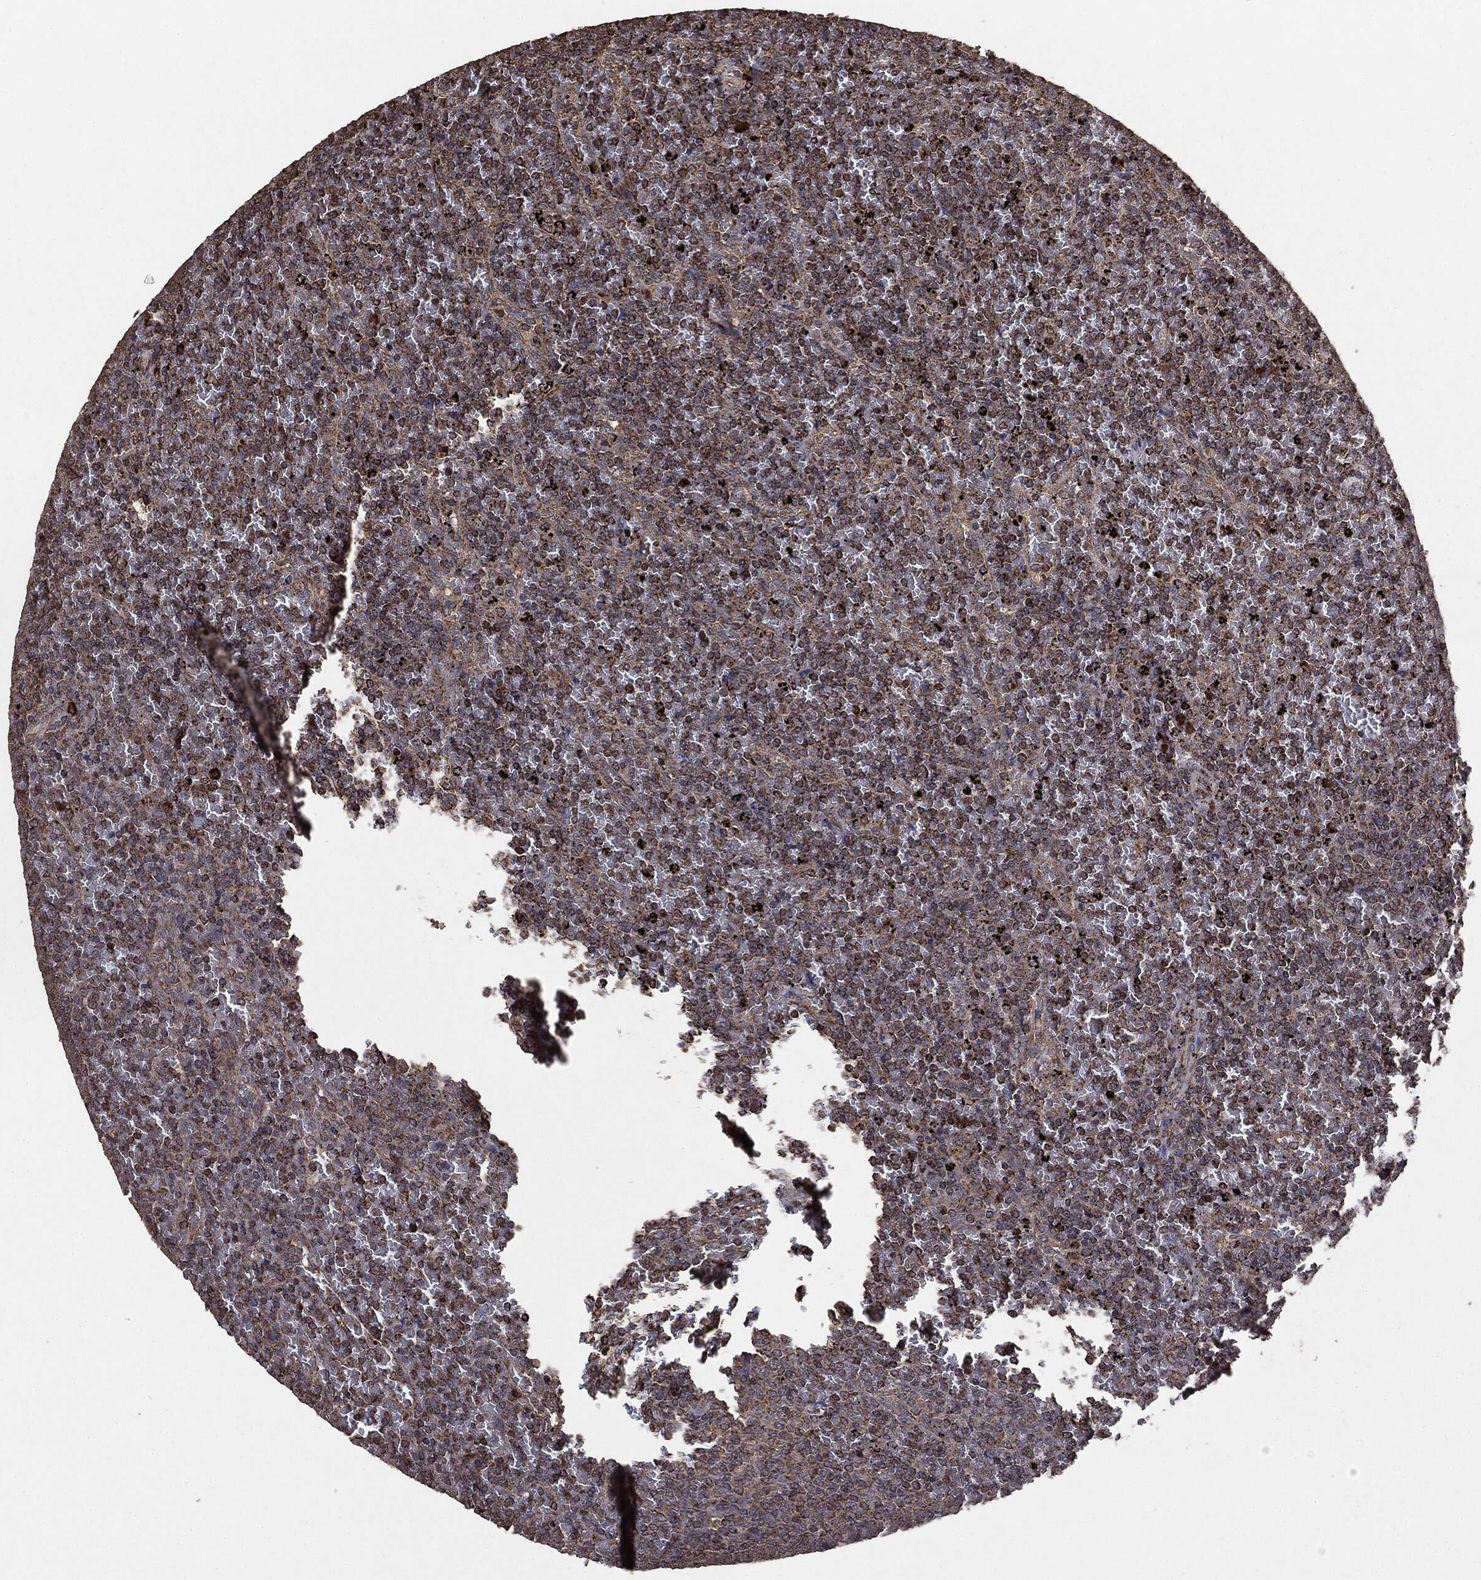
{"staining": {"intensity": "moderate", "quantity": ">75%", "location": "cytoplasmic/membranous"}, "tissue": "lymphoma", "cell_type": "Tumor cells", "image_type": "cancer", "snomed": [{"axis": "morphology", "description": "Malignant lymphoma, non-Hodgkin's type, Low grade"}, {"axis": "topography", "description": "Spleen"}], "caption": "This photomicrograph exhibits malignant lymphoma, non-Hodgkin's type (low-grade) stained with immunohistochemistry to label a protein in brown. The cytoplasmic/membranous of tumor cells show moderate positivity for the protein. Nuclei are counter-stained blue.", "gene": "MTOR", "patient": {"sex": "female", "age": 77}}